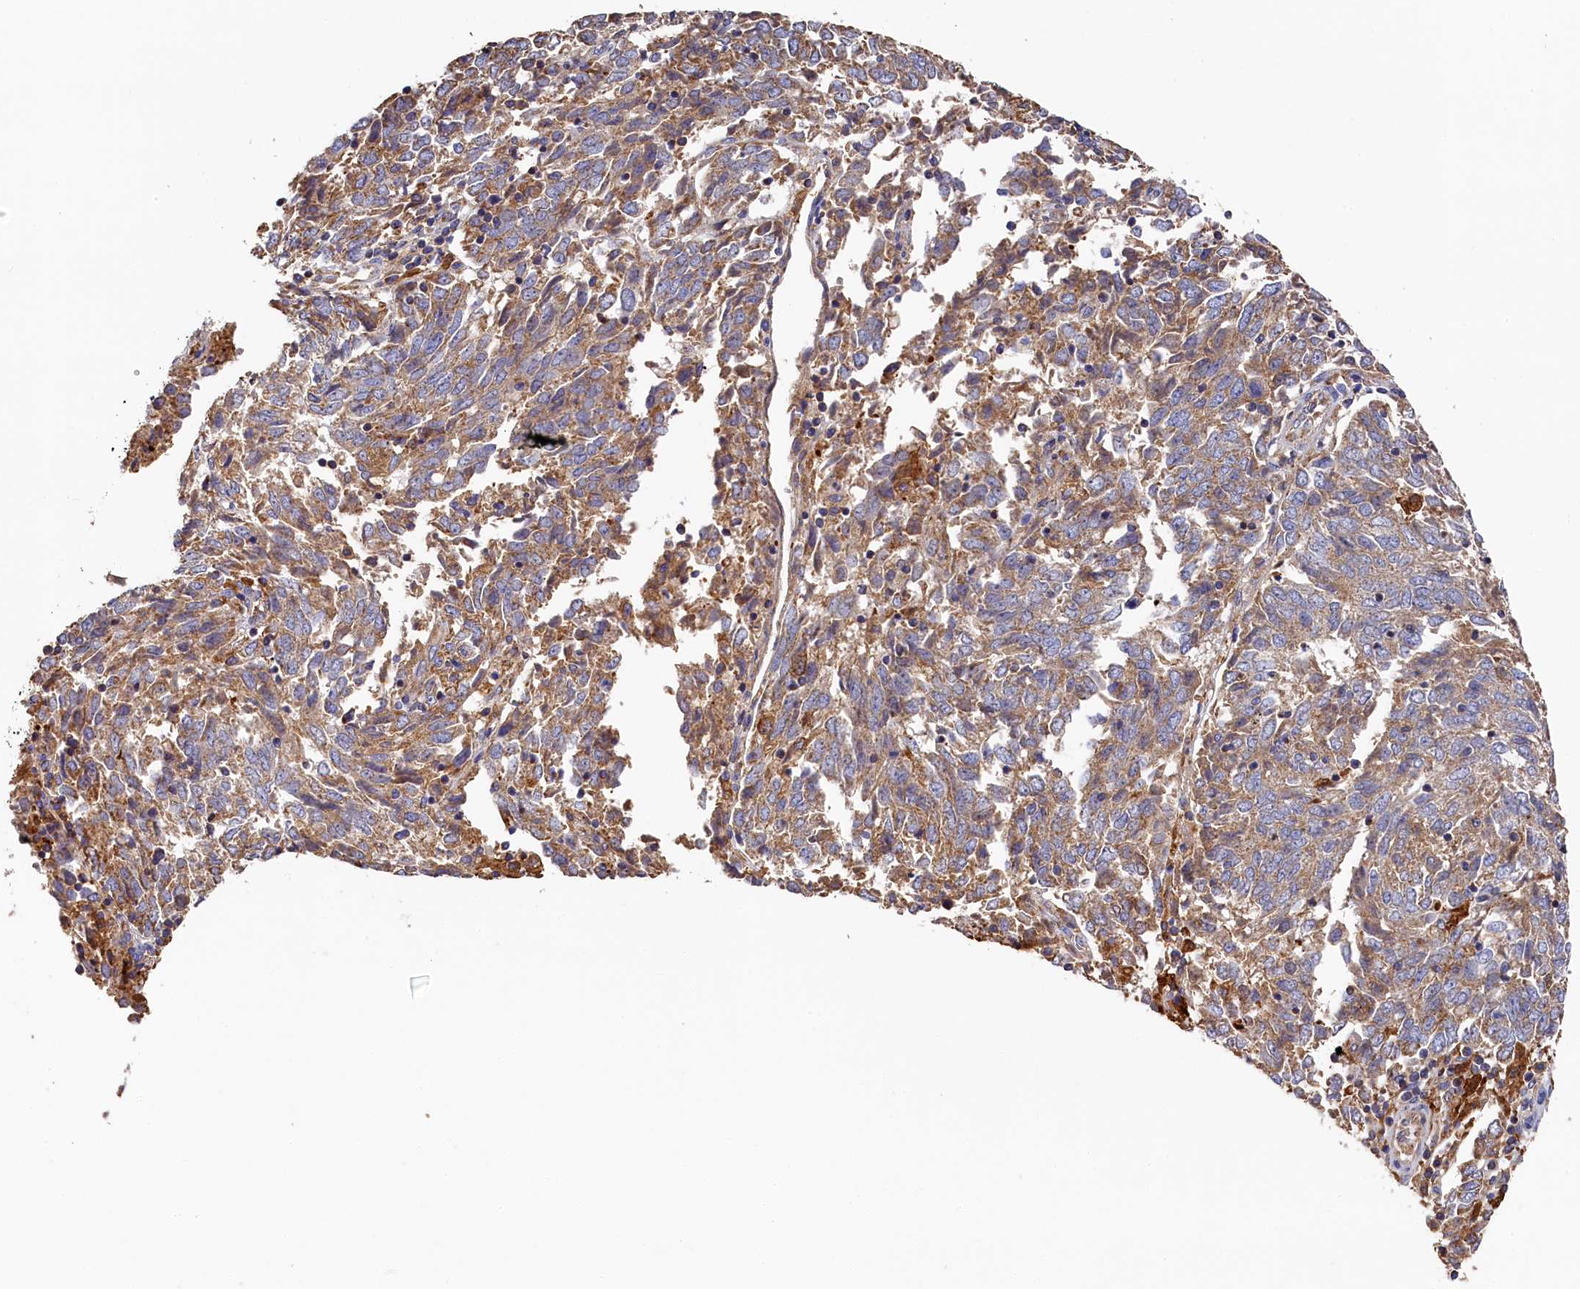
{"staining": {"intensity": "weak", "quantity": "25%-75%", "location": "cytoplasmic/membranous"}, "tissue": "endometrial cancer", "cell_type": "Tumor cells", "image_type": "cancer", "snomed": [{"axis": "morphology", "description": "Adenocarcinoma, NOS"}, {"axis": "topography", "description": "Endometrium"}], "caption": "DAB (3,3'-diaminobenzidine) immunohistochemical staining of endometrial cancer displays weak cytoplasmic/membranous protein positivity in about 25%-75% of tumor cells. The staining was performed using DAB to visualize the protein expression in brown, while the nuclei were stained in blue with hematoxylin (Magnification: 20x).", "gene": "SEC31B", "patient": {"sex": "female", "age": 80}}